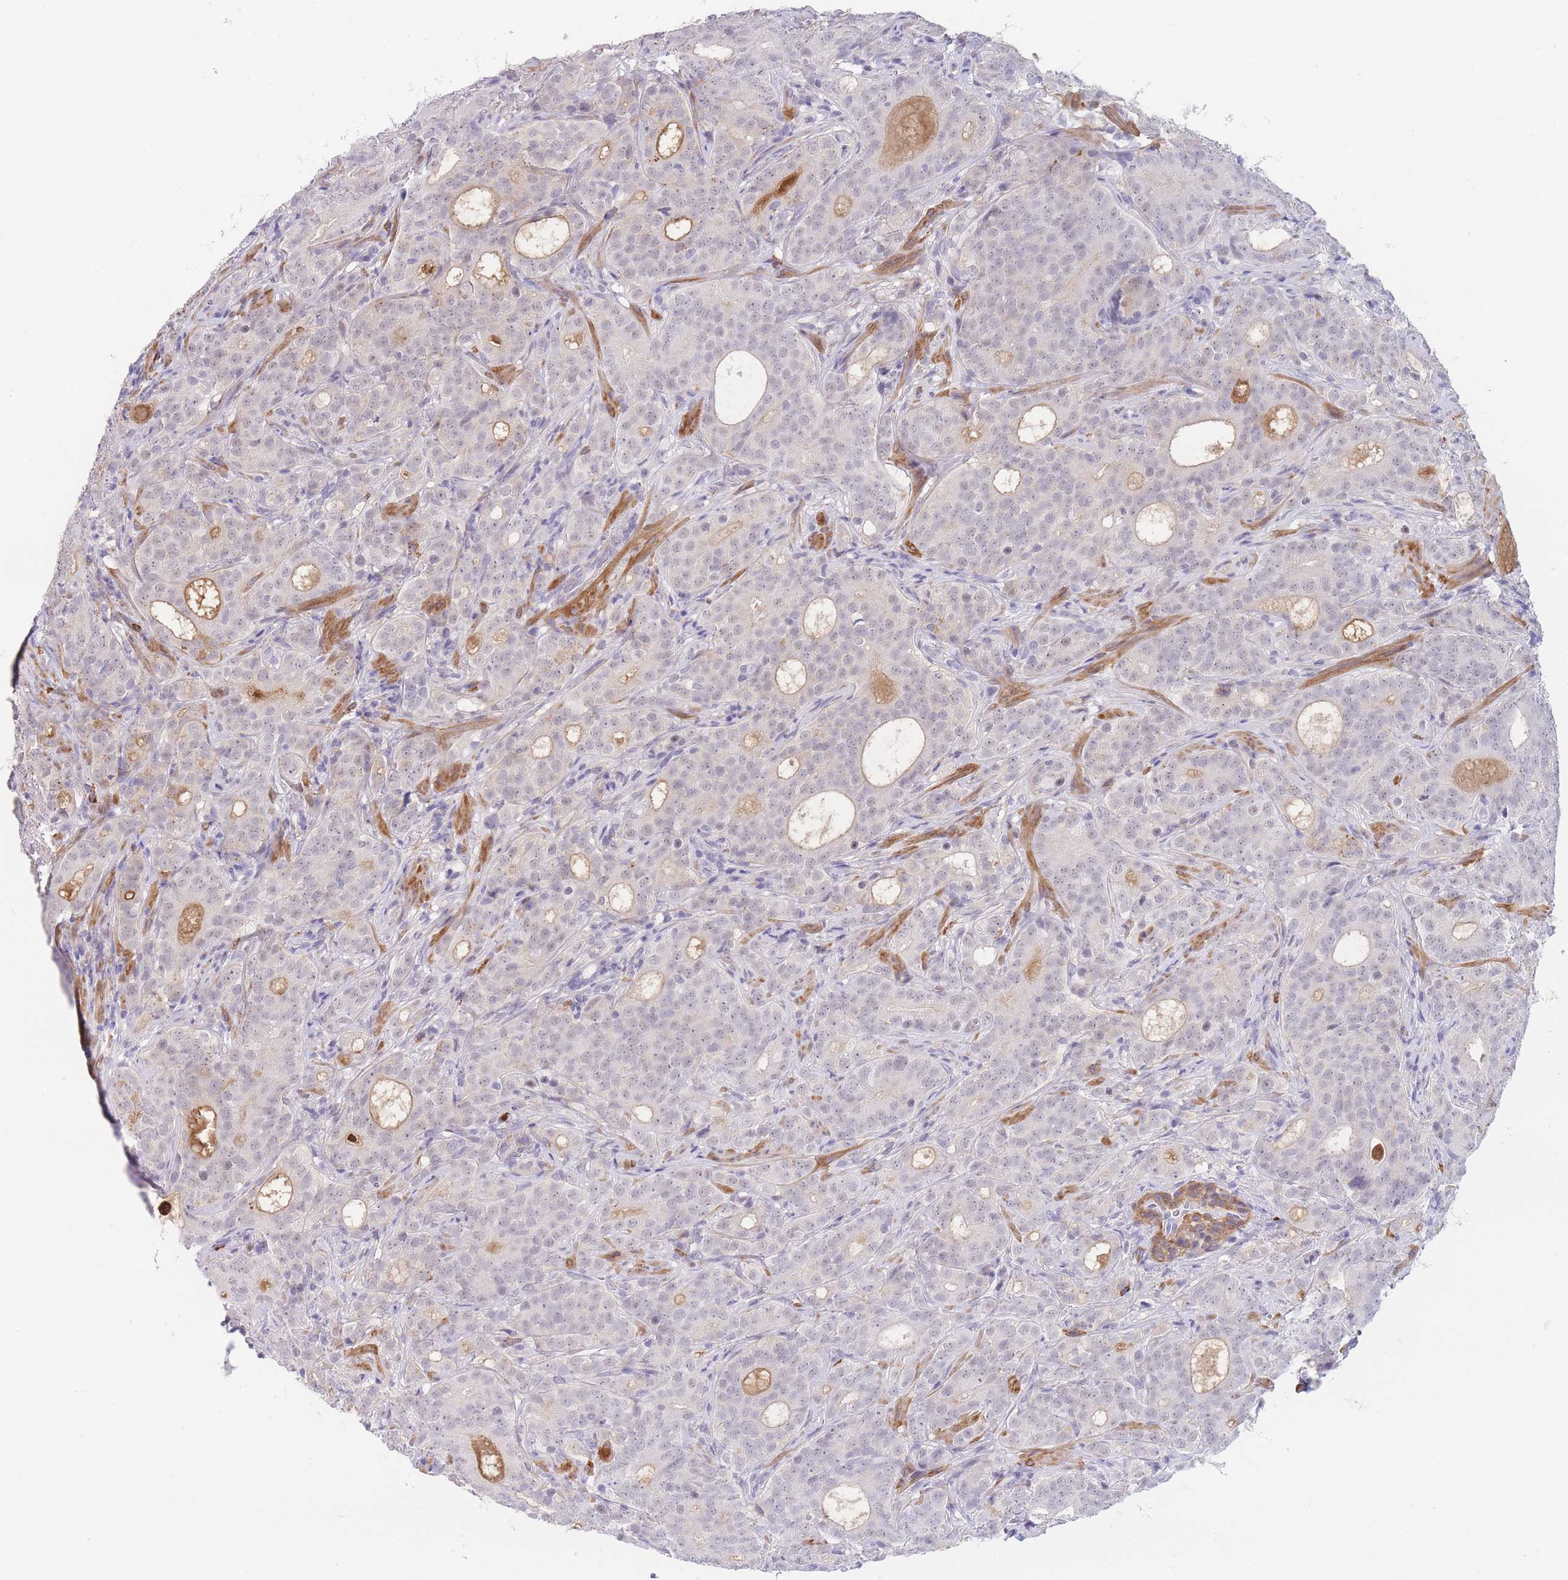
{"staining": {"intensity": "strong", "quantity": "<25%", "location": "cytoplasmic/membranous"}, "tissue": "prostate cancer", "cell_type": "Tumor cells", "image_type": "cancer", "snomed": [{"axis": "morphology", "description": "Adenocarcinoma, High grade"}, {"axis": "topography", "description": "Prostate"}], "caption": "Prostate cancer tissue reveals strong cytoplasmic/membranous staining in about <25% of tumor cells (Stains: DAB in brown, nuclei in blue, Microscopy: brightfield microscopy at high magnification).", "gene": "ASAP3", "patient": {"sex": "male", "age": 64}}